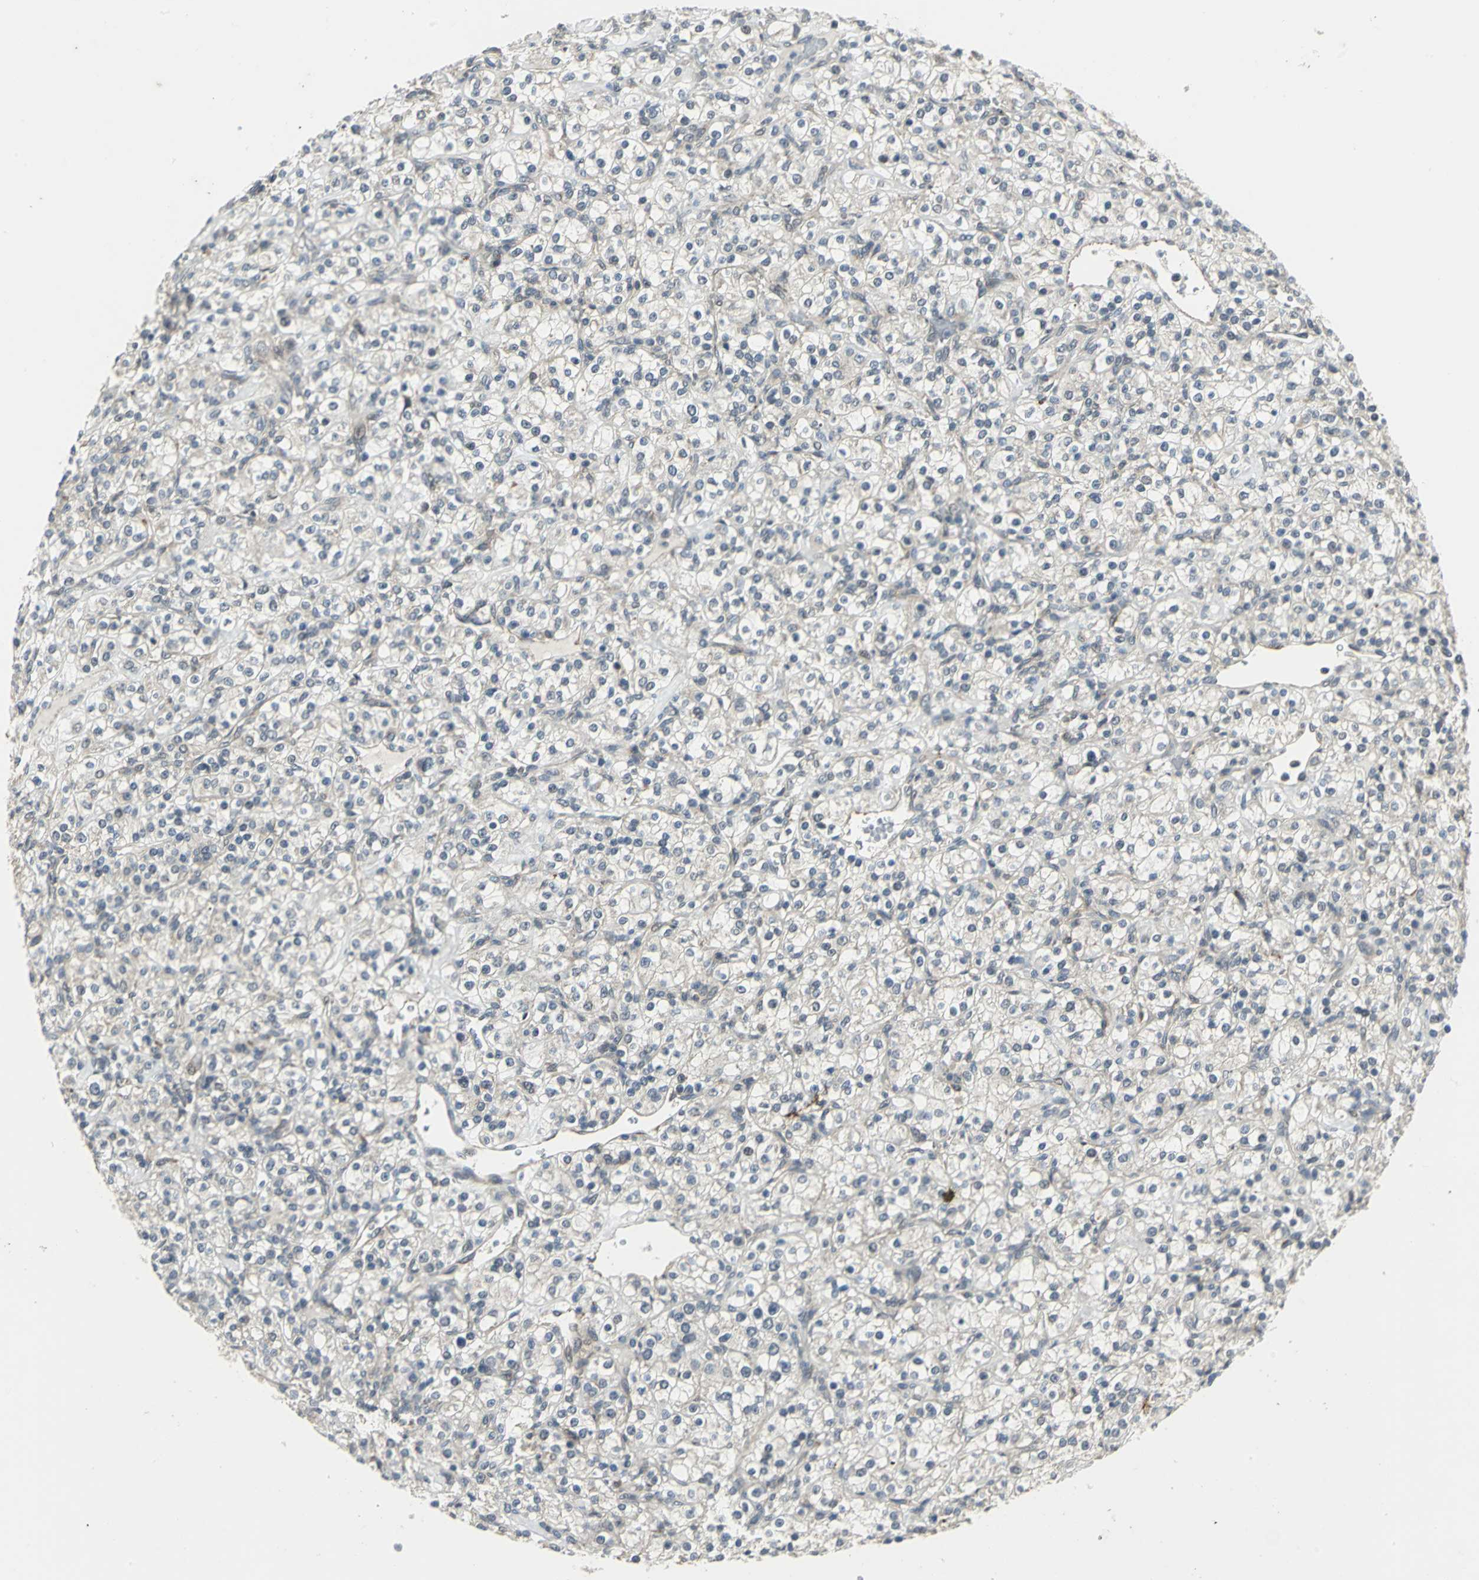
{"staining": {"intensity": "weak", "quantity": "<25%", "location": "cytoplasmic/membranous"}, "tissue": "renal cancer", "cell_type": "Tumor cells", "image_type": "cancer", "snomed": [{"axis": "morphology", "description": "Adenocarcinoma, NOS"}, {"axis": "topography", "description": "Kidney"}], "caption": "Renal cancer (adenocarcinoma) was stained to show a protein in brown. There is no significant staining in tumor cells. (DAB (3,3'-diaminobenzidine) immunohistochemistry (IHC) with hematoxylin counter stain).", "gene": "PLAGL2", "patient": {"sex": "male", "age": 77}}